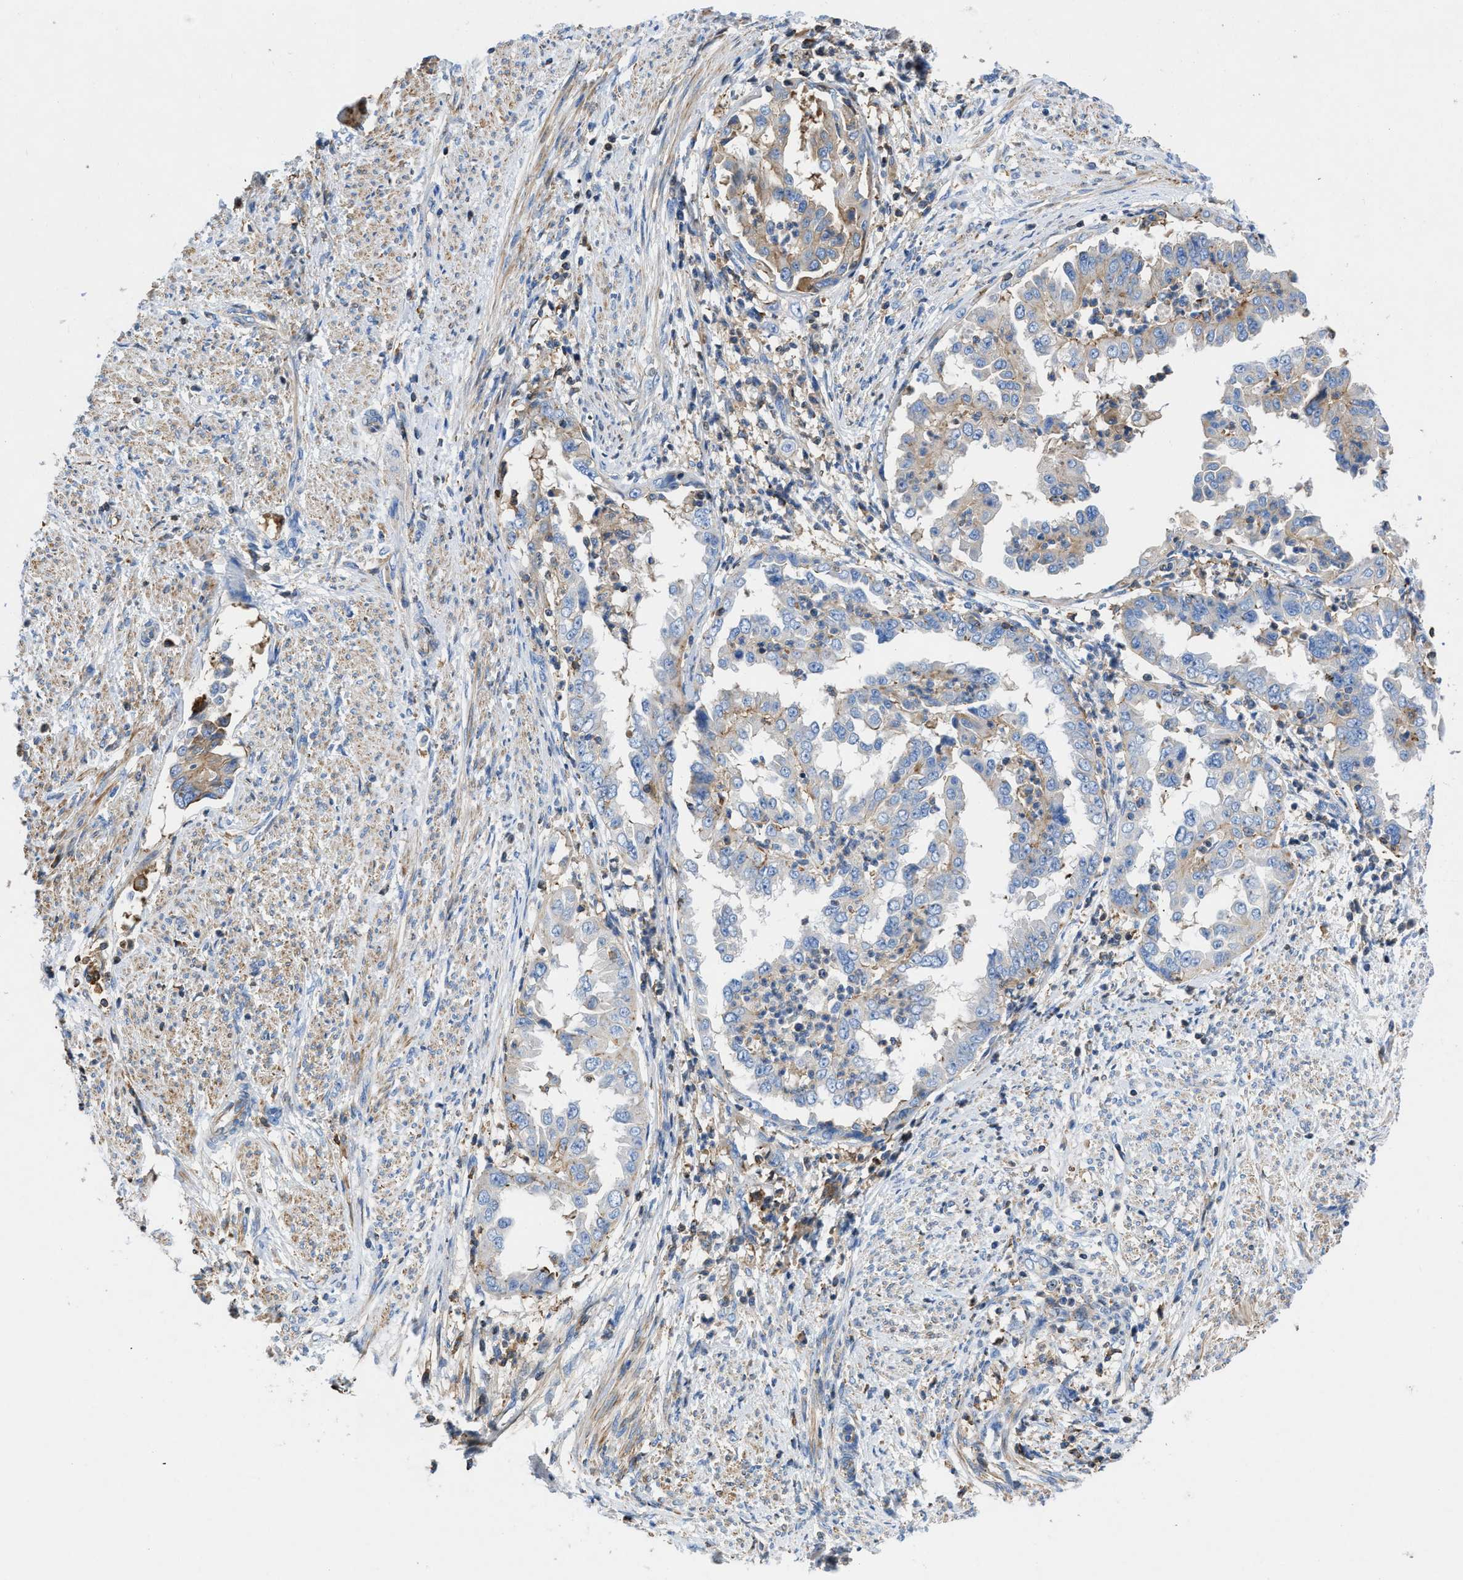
{"staining": {"intensity": "weak", "quantity": "<25%", "location": "cytoplasmic/membranous"}, "tissue": "endometrial cancer", "cell_type": "Tumor cells", "image_type": "cancer", "snomed": [{"axis": "morphology", "description": "Adenocarcinoma, NOS"}, {"axis": "topography", "description": "Endometrium"}], "caption": "An image of human adenocarcinoma (endometrial) is negative for staining in tumor cells.", "gene": "ATP6V0D1", "patient": {"sex": "female", "age": 85}}